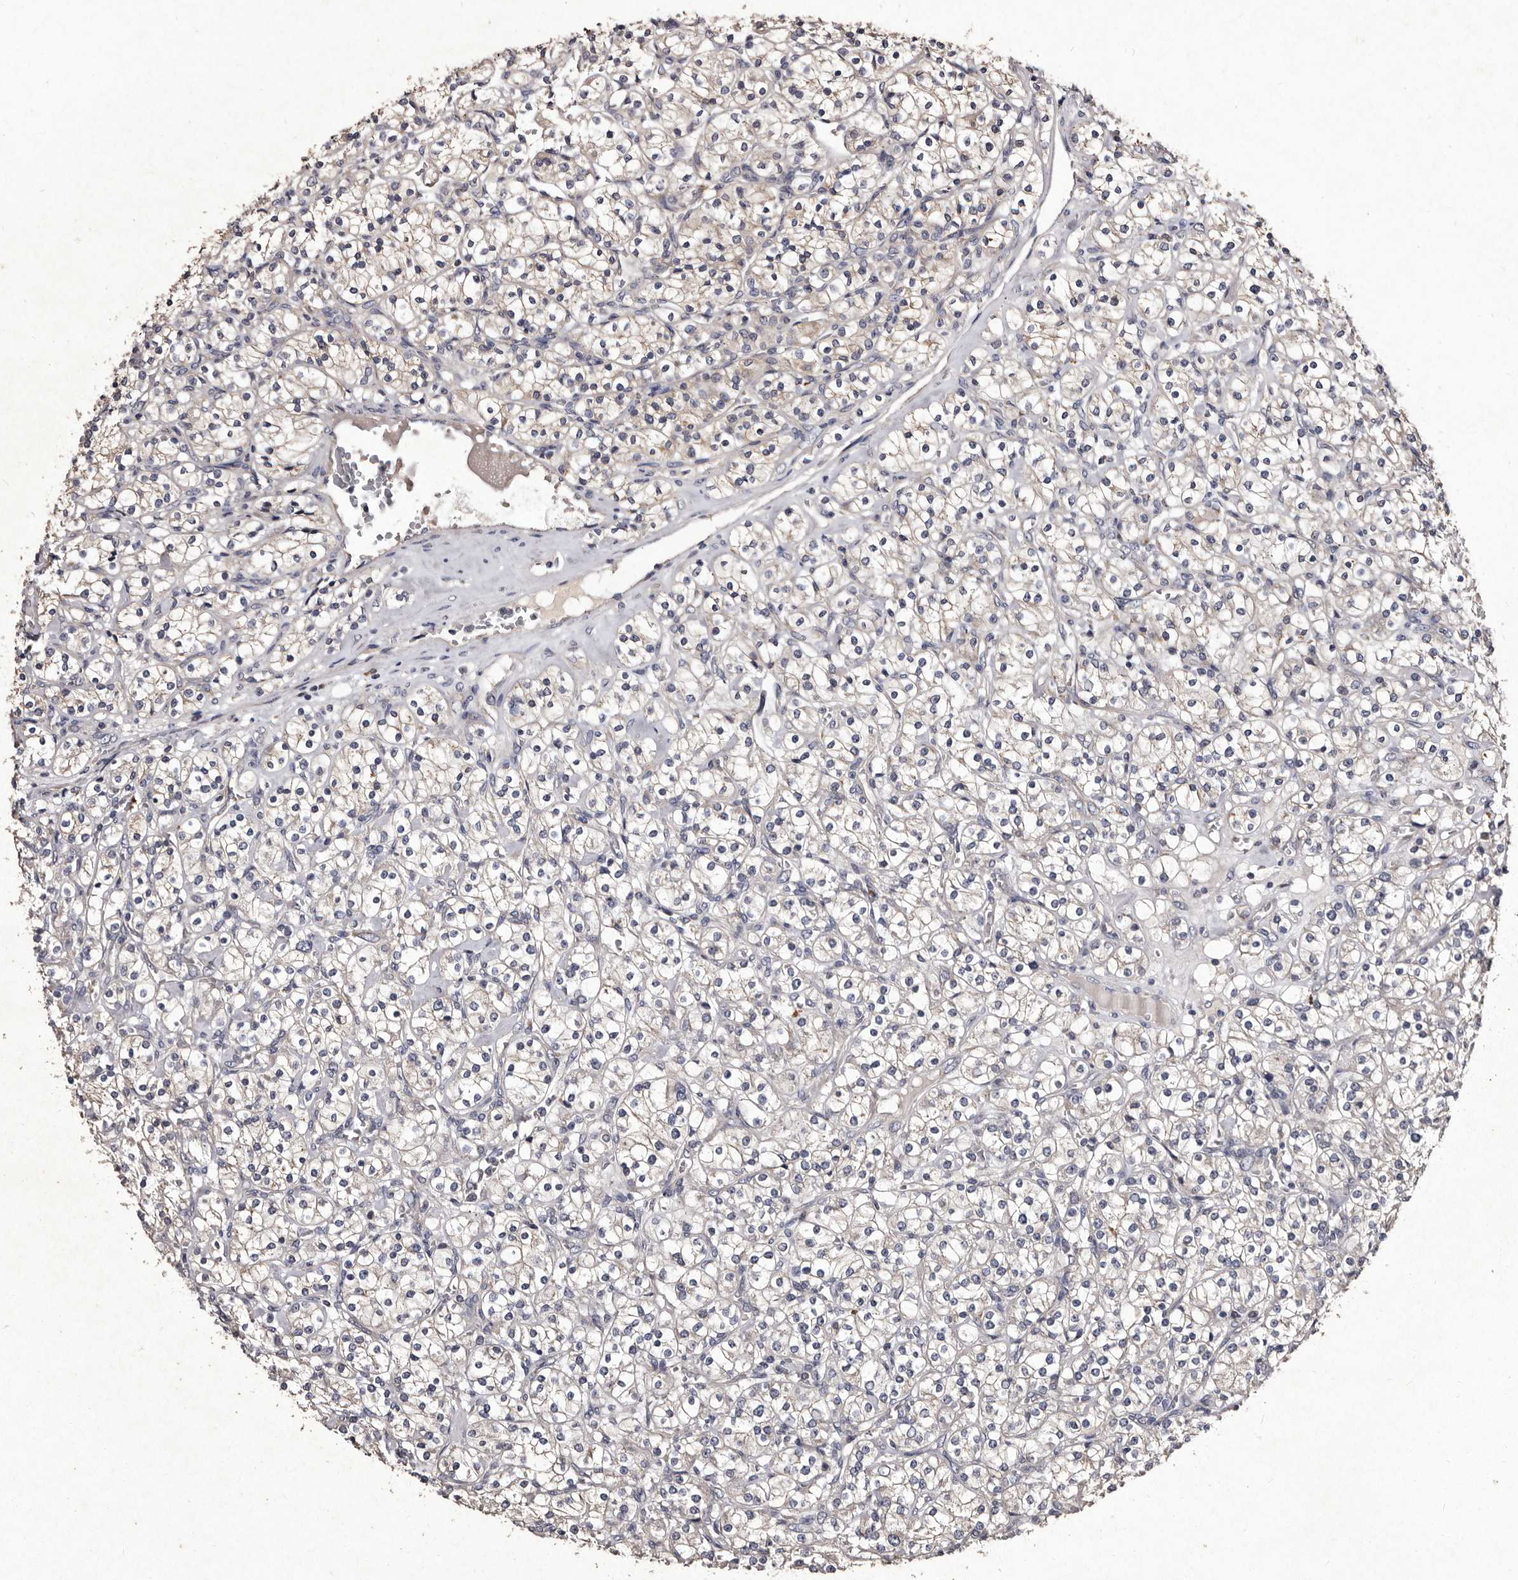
{"staining": {"intensity": "negative", "quantity": "none", "location": "none"}, "tissue": "renal cancer", "cell_type": "Tumor cells", "image_type": "cancer", "snomed": [{"axis": "morphology", "description": "Adenocarcinoma, NOS"}, {"axis": "topography", "description": "Kidney"}], "caption": "DAB immunohistochemical staining of human renal cancer demonstrates no significant staining in tumor cells. Nuclei are stained in blue.", "gene": "TFB1M", "patient": {"sex": "male", "age": 77}}